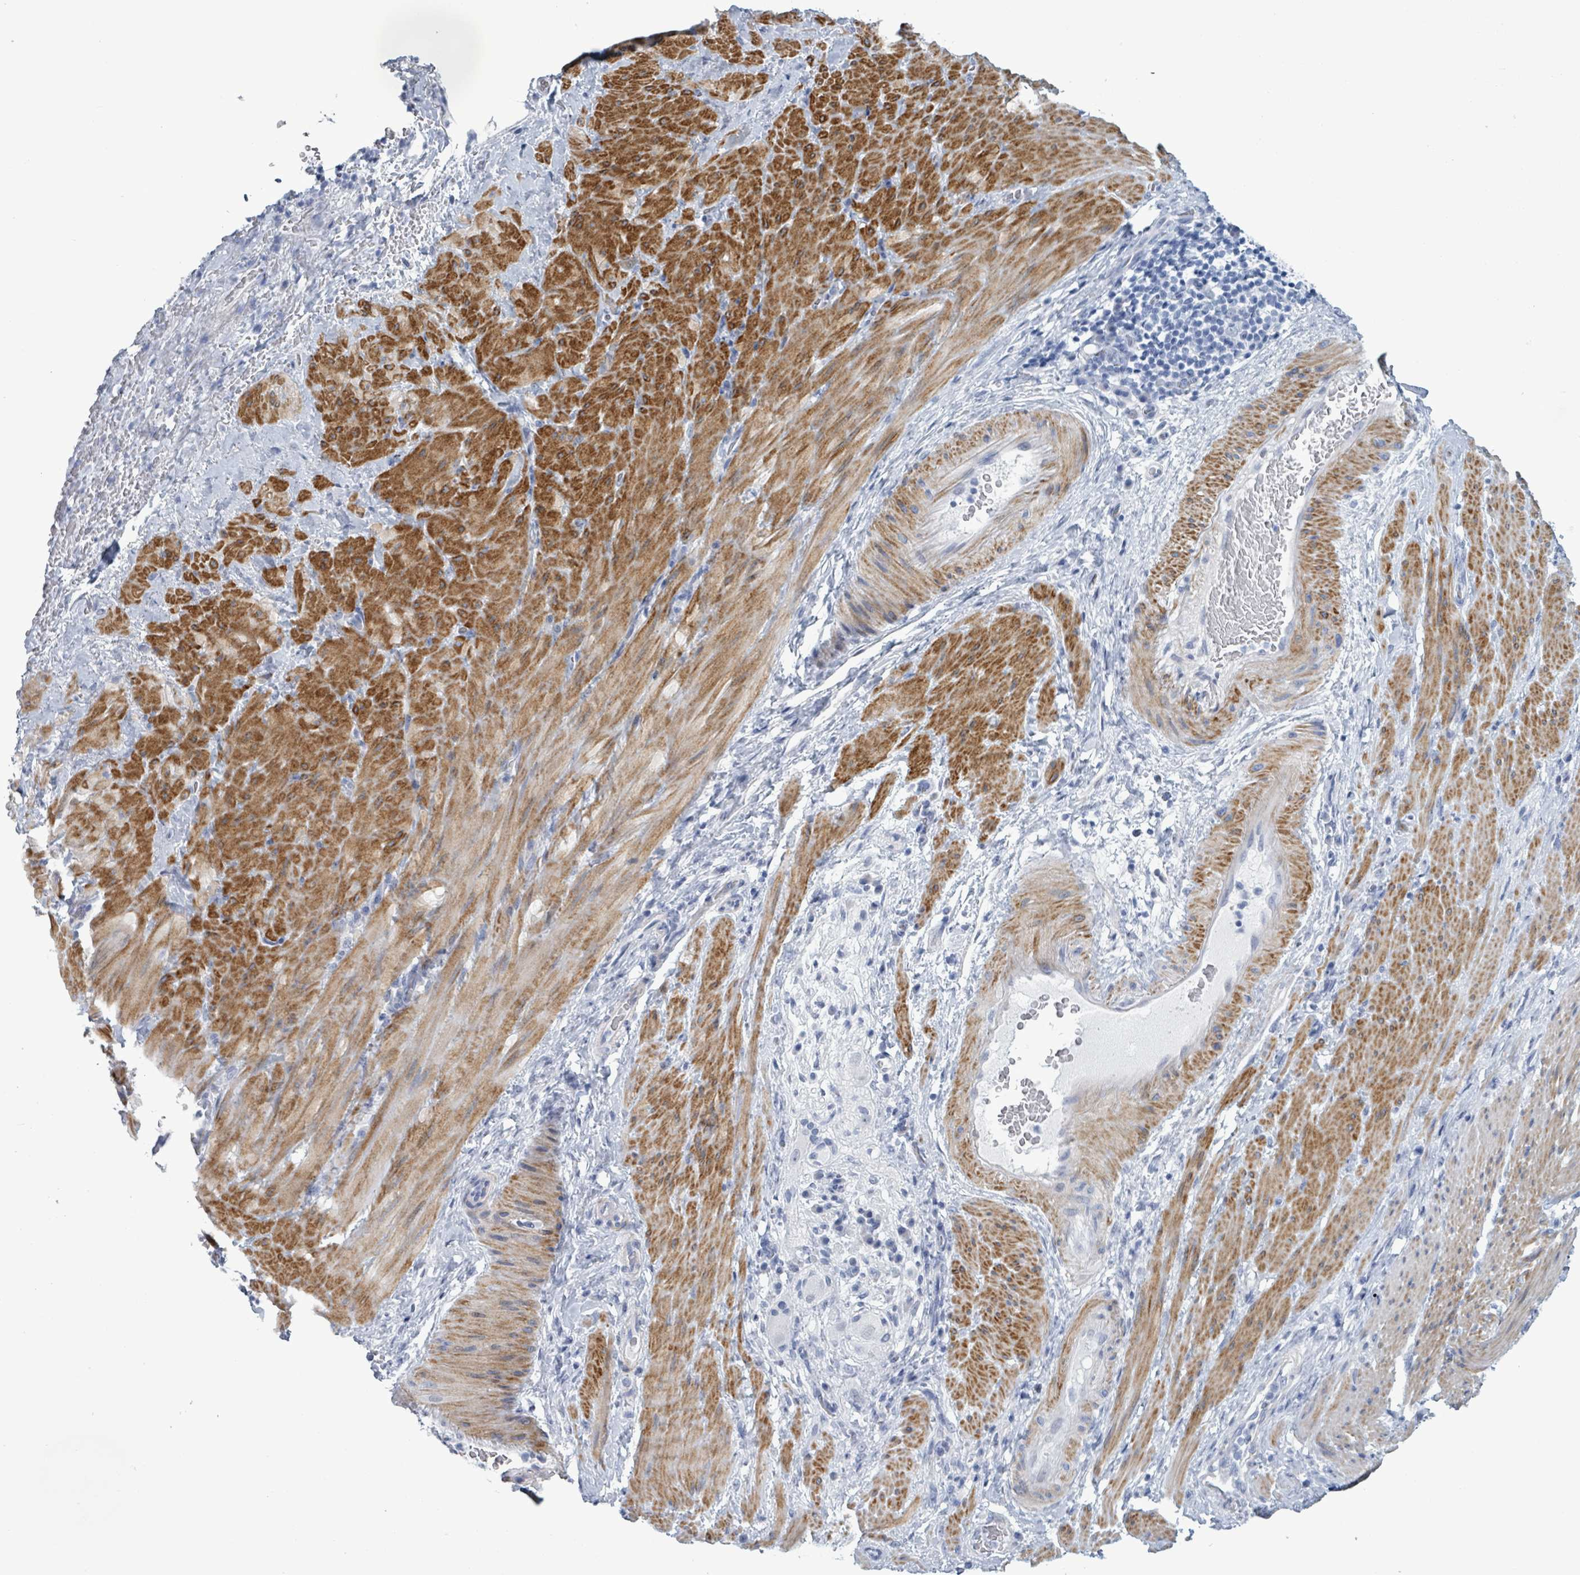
{"staining": {"intensity": "negative", "quantity": "none", "location": "none"}, "tissue": "stomach cancer", "cell_type": "Tumor cells", "image_type": "cancer", "snomed": [{"axis": "morphology", "description": "Normal tissue, NOS"}, {"axis": "morphology", "description": "Adenocarcinoma, NOS"}, {"axis": "topography", "description": "Stomach"}], "caption": "Protein analysis of adenocarcinoma (stomach) demonstrates no significant staining in tumor cells. The staining is performed using DAB (3,3'-diaminobenzidine) brown chromogen with nuclei counter-stained in using hematoxylin.", "gene": "ZNF771", "patient": {"sex": "female", "age": 64}}